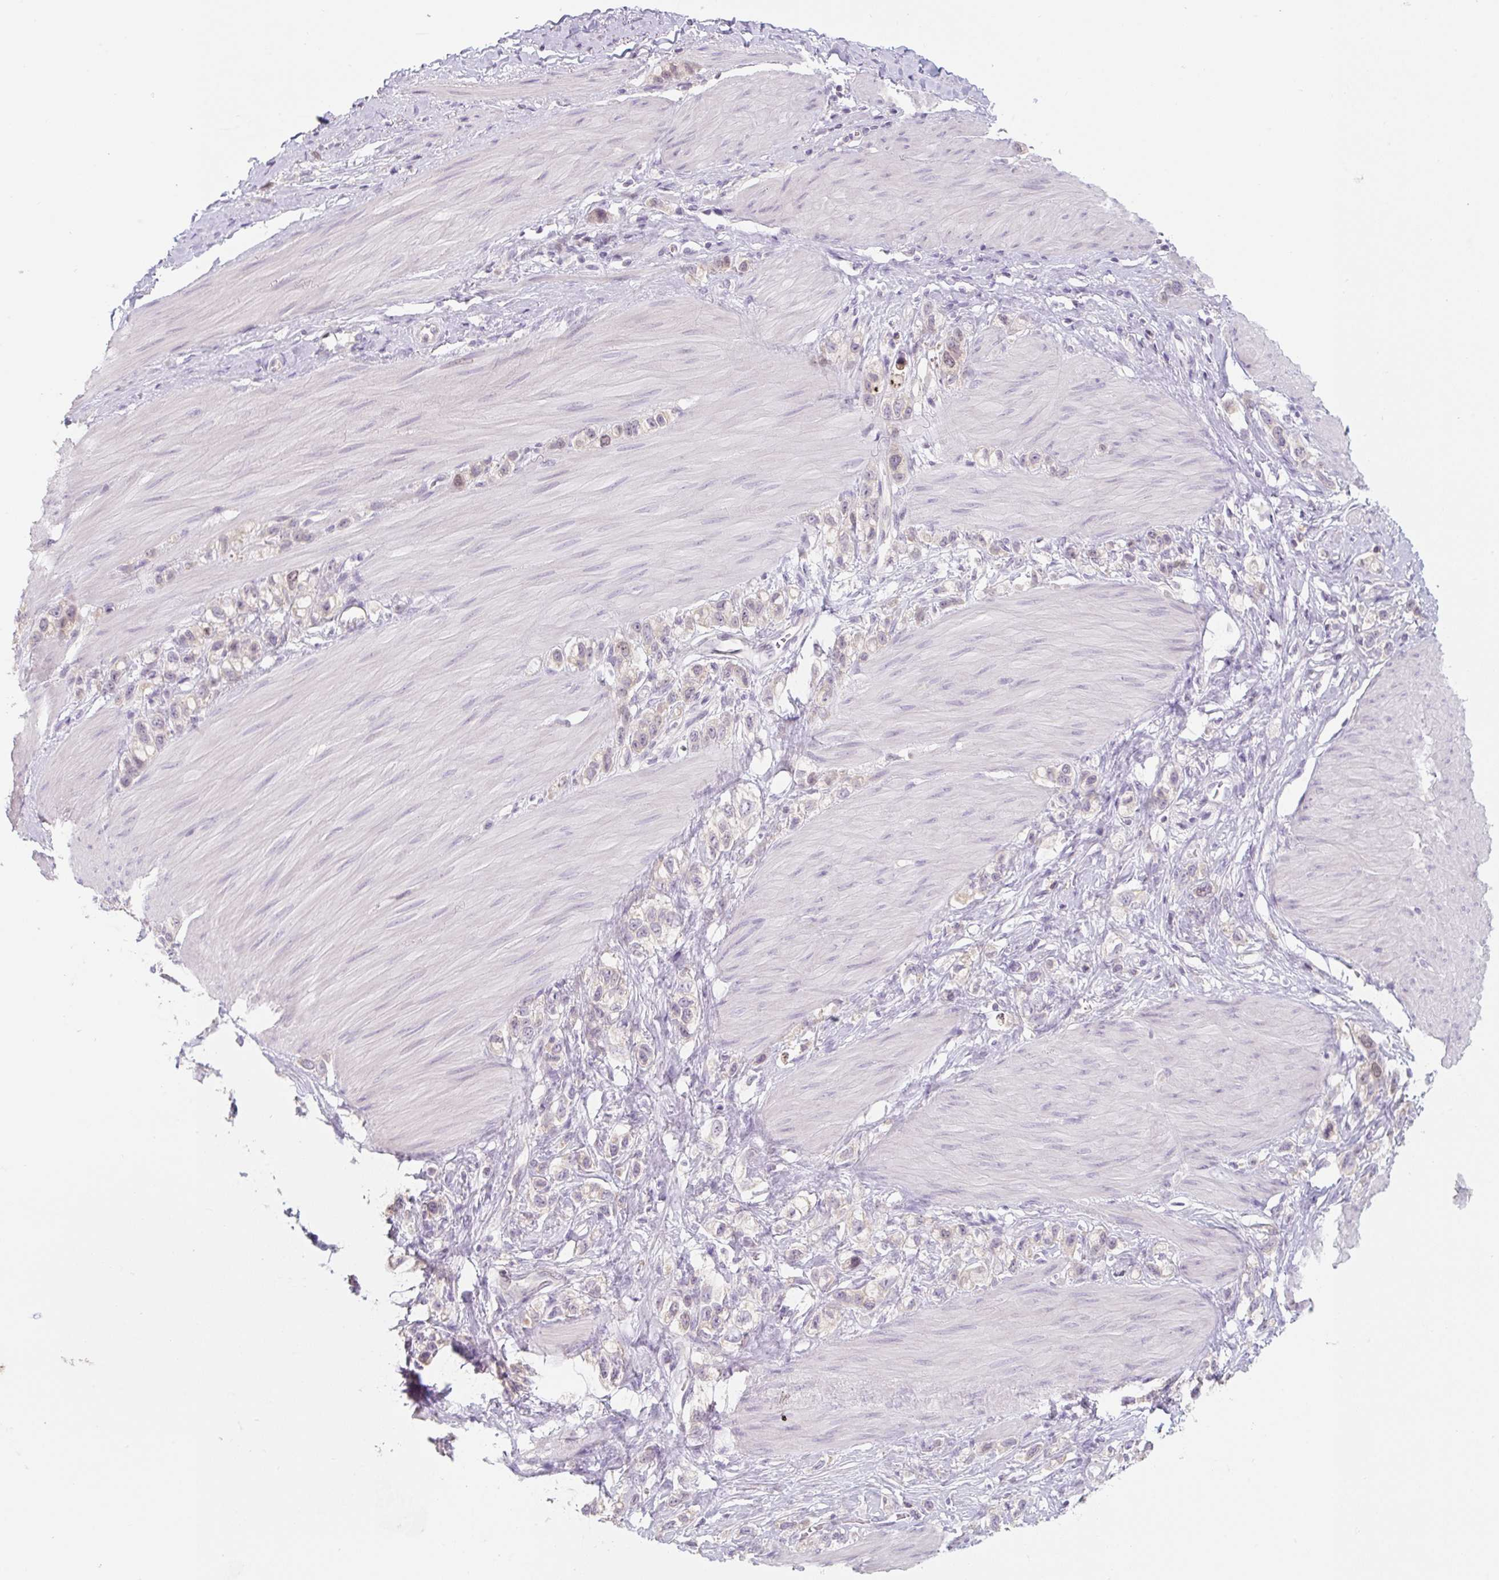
{"staining": {"intensity": "weak", "quantity": "25%-75%", "location": "nuclear"}, "tissue": "stomach cancer", "cell_type": "Tumor cells", "image_type": "cancer", "snomed": [{"axis": "morphology", "description": "Adenocarcinoma, NOS"}, {"axis": "topography", "description": "Stomach"}], "caption": "About 25%-75% of tumor cells in human adenocarcinoma (stomach) exhibit weak nuclear protein staining as visualized by brown immunohistochemical staining.", "gene": "MIA2", "patient": {"sex": "female", "age": 65}}